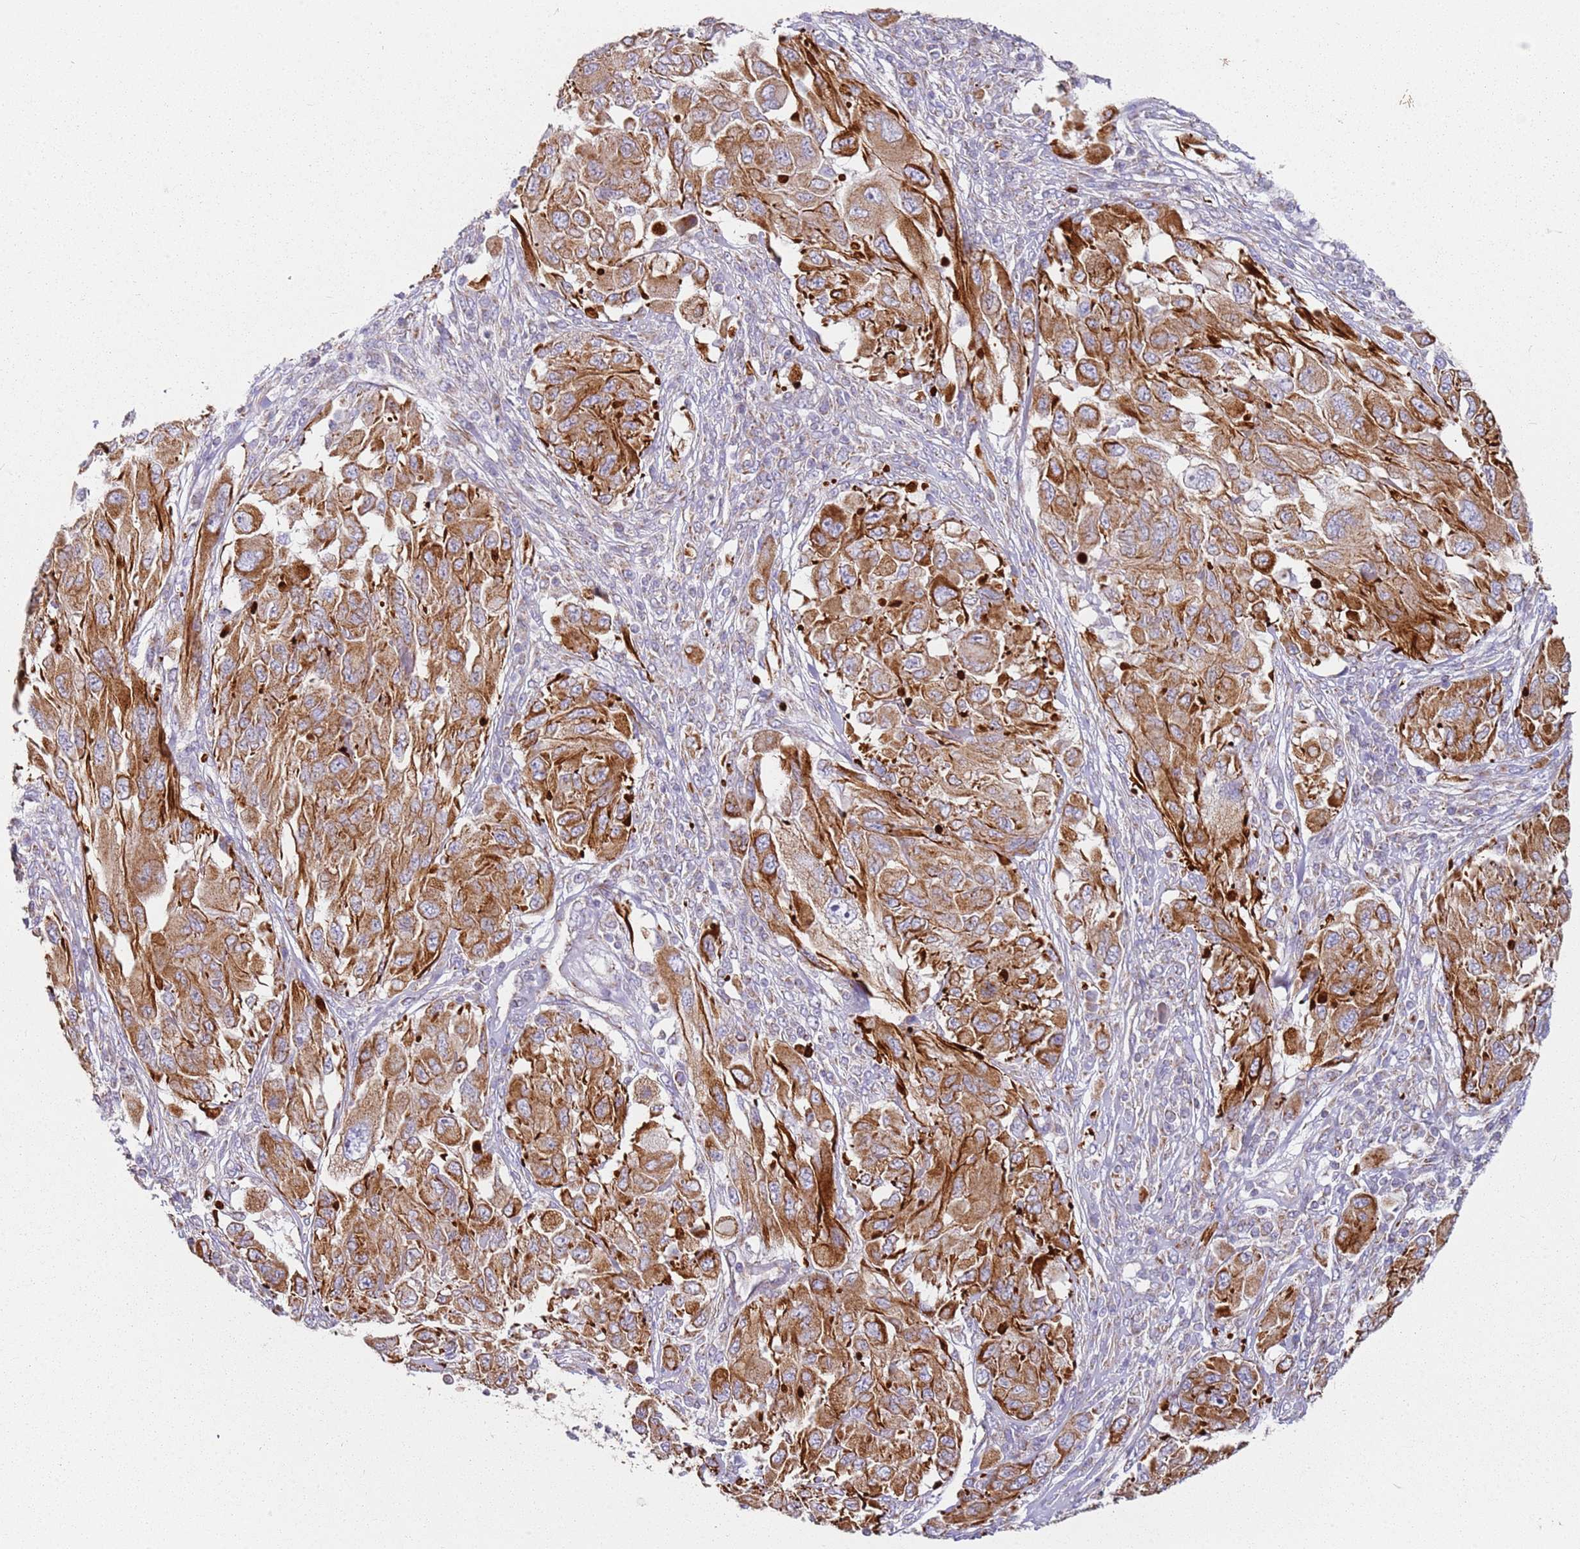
{"staining": {"intensity": "strong", "quantity": ">75%", "location": "cytoplasmic/membranous"}, "tissue": "melanoma", "cell_type": "Tumor cells", "image_type": "cancer", "snomed": [{"axis": "morphology", "description": "Malignant melanoma, NOS"}, {"axis": "topography", "description": "Skin"}], "caption": "Immunohistochemistry micrograph of malignant melanoma stained for a protein (brown), which demonstrates high levels of strong cytoplasmic/membranous positivity in about >75% of tumor cells.", "gene": "ALS2", "patient": {"sex": "female", "age": 91}}